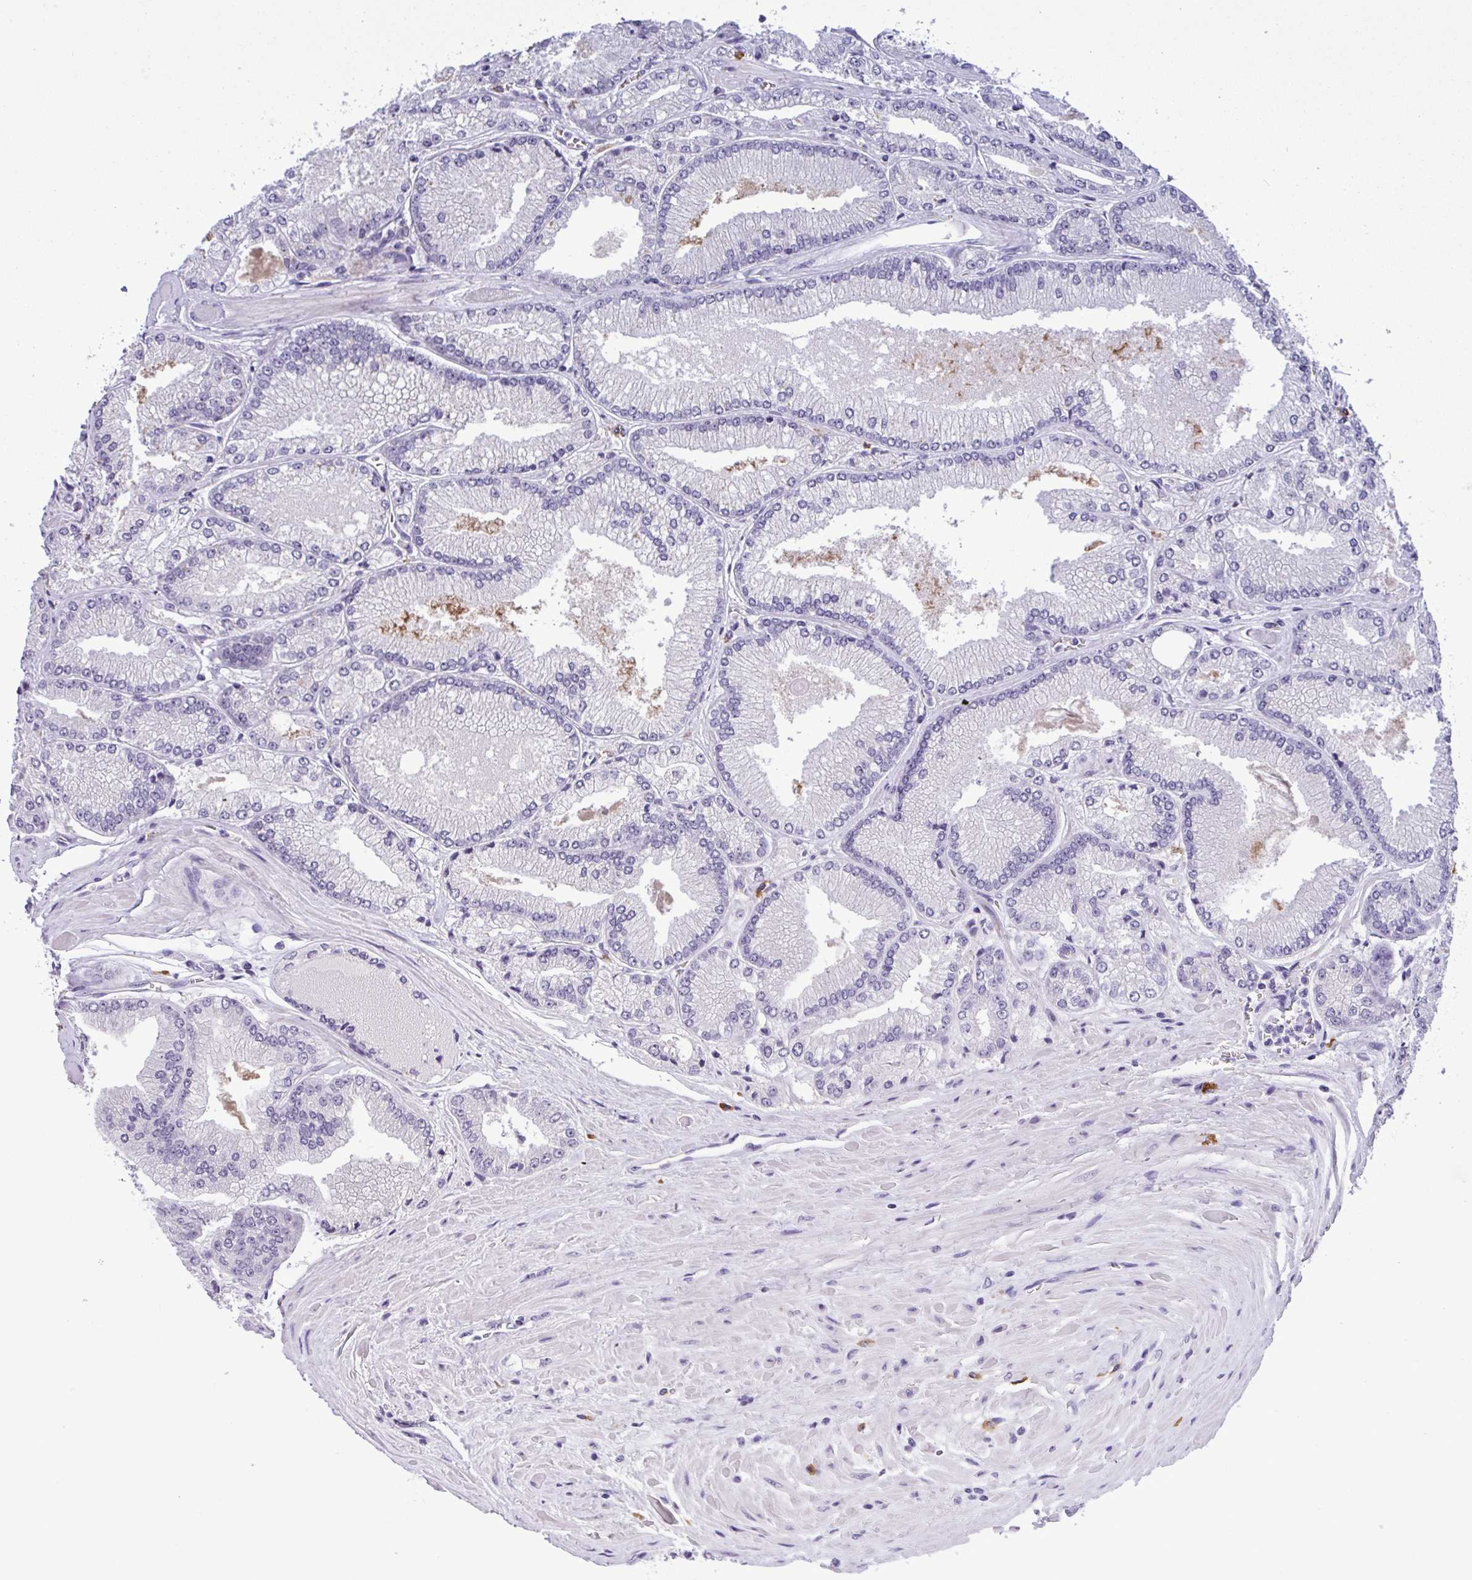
{"staining": {"intensity": "negative", "quantity": "none", "location": "none"}, "tissue": "prostate cancer", "cell_type": "Tumor cells", "image_type": "cancer", "snomed": [{"axis": "morphology", "description": "Adenocarcinoma, Low grade"}, {"axis": "topography", "description": "Prostate"}], "caption": "DAB immunohistochemical staining of prostate cancer shows no significant staining in tumor cells.", "gene": "YBX2", "patient": {"sex": "male", "age": 67}}